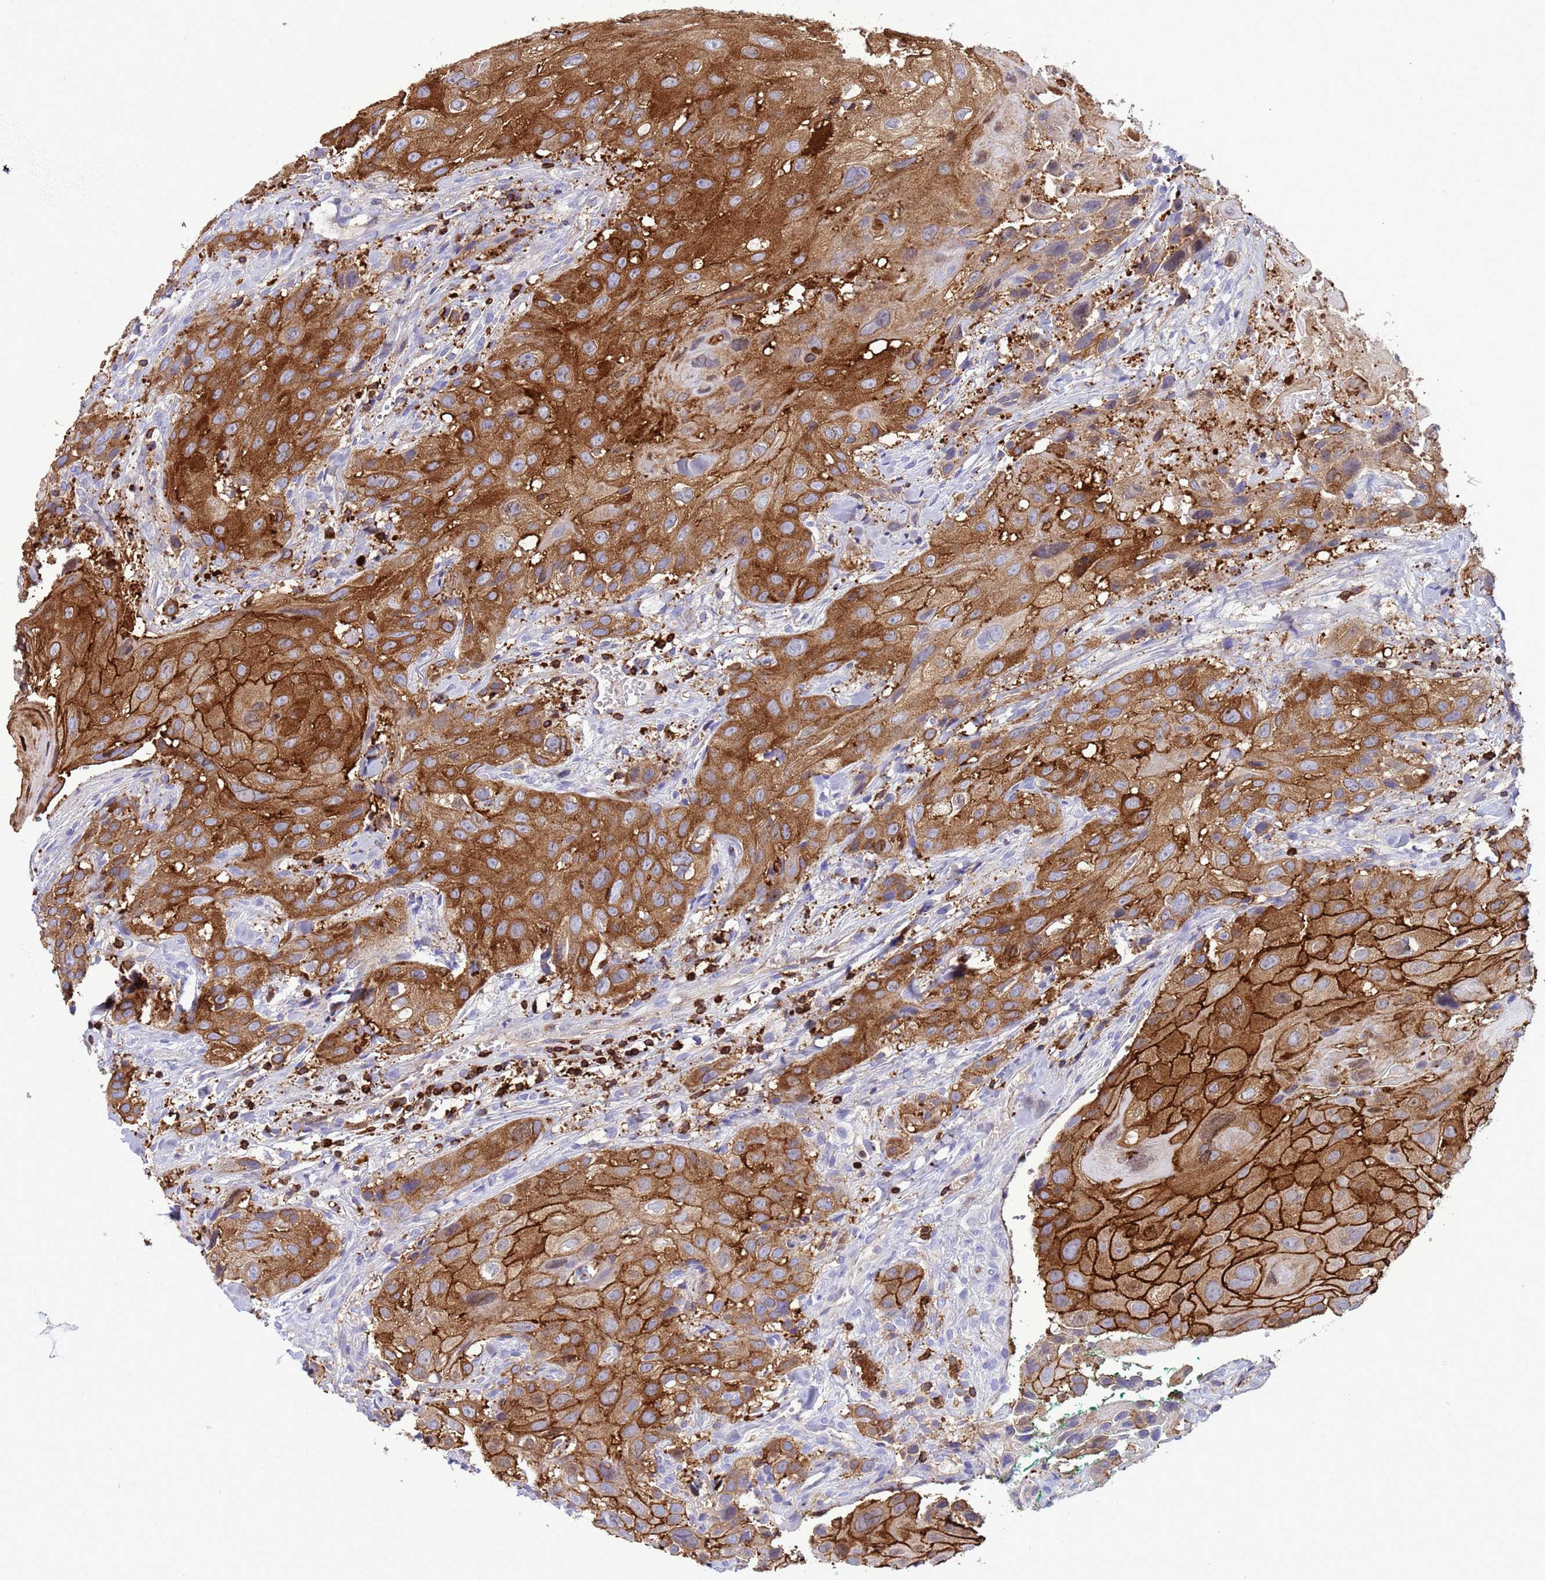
{"staining": {"intensity": "strong", "quantity": ">75%", "location": "cytoplasmic/membranous"}, "tissue": "head and neck cancer", "cell_type": "Tumor cells", "image_type": "cancer", "snomed": [{"axis": "morphology", "description": "Squamous cell carcinoma, NOS"}, {"axis": "topography", "description": "Head-Neck"}], "caption": "Head and neck cancer (squamous cell carcinoma) stained for a protein (brown) demonstrates strong cytoplasmic/membranous positive staining in approximately >75% of tumor cells.", "gene": "EZR", "patient": {"sex": "male", "age": 81}}